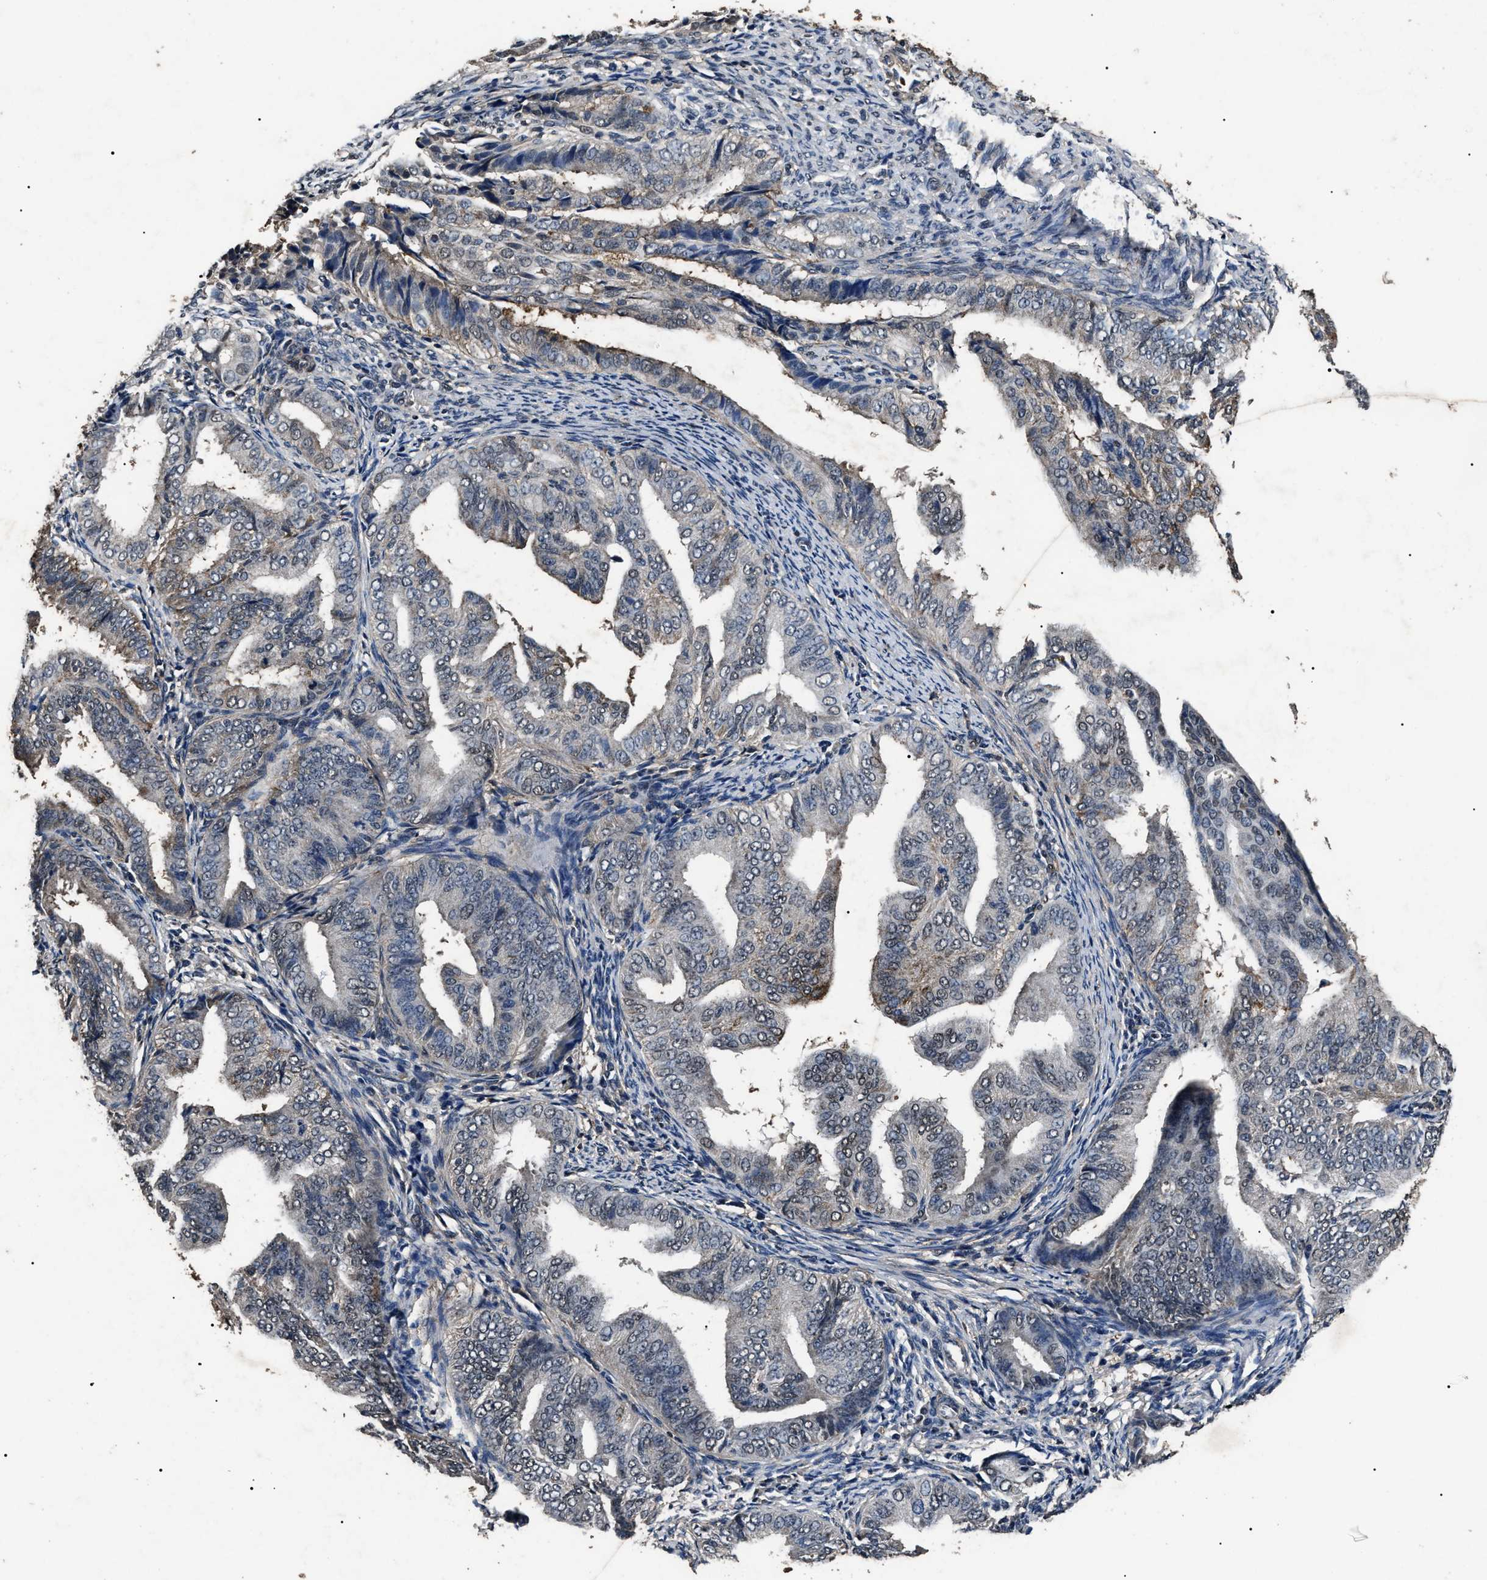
{"staining": {"intensity": "negative", "quantity": "none", "location": "none"}, "tissue": "endometrial cancer", "cell_type": "Tumor cells", "image_type": "cancer", "snomed": [{"axis": "morphology", "description": "Adenocarcinoma, NOS"}, {"axis": "topography", "description": "Endometrium"}], "caption": "The micrograph displays no staining of tumor cells in endometrial cancer.", "gene": "ANP32E", "patient": {"sex": "female", "age": 58}}